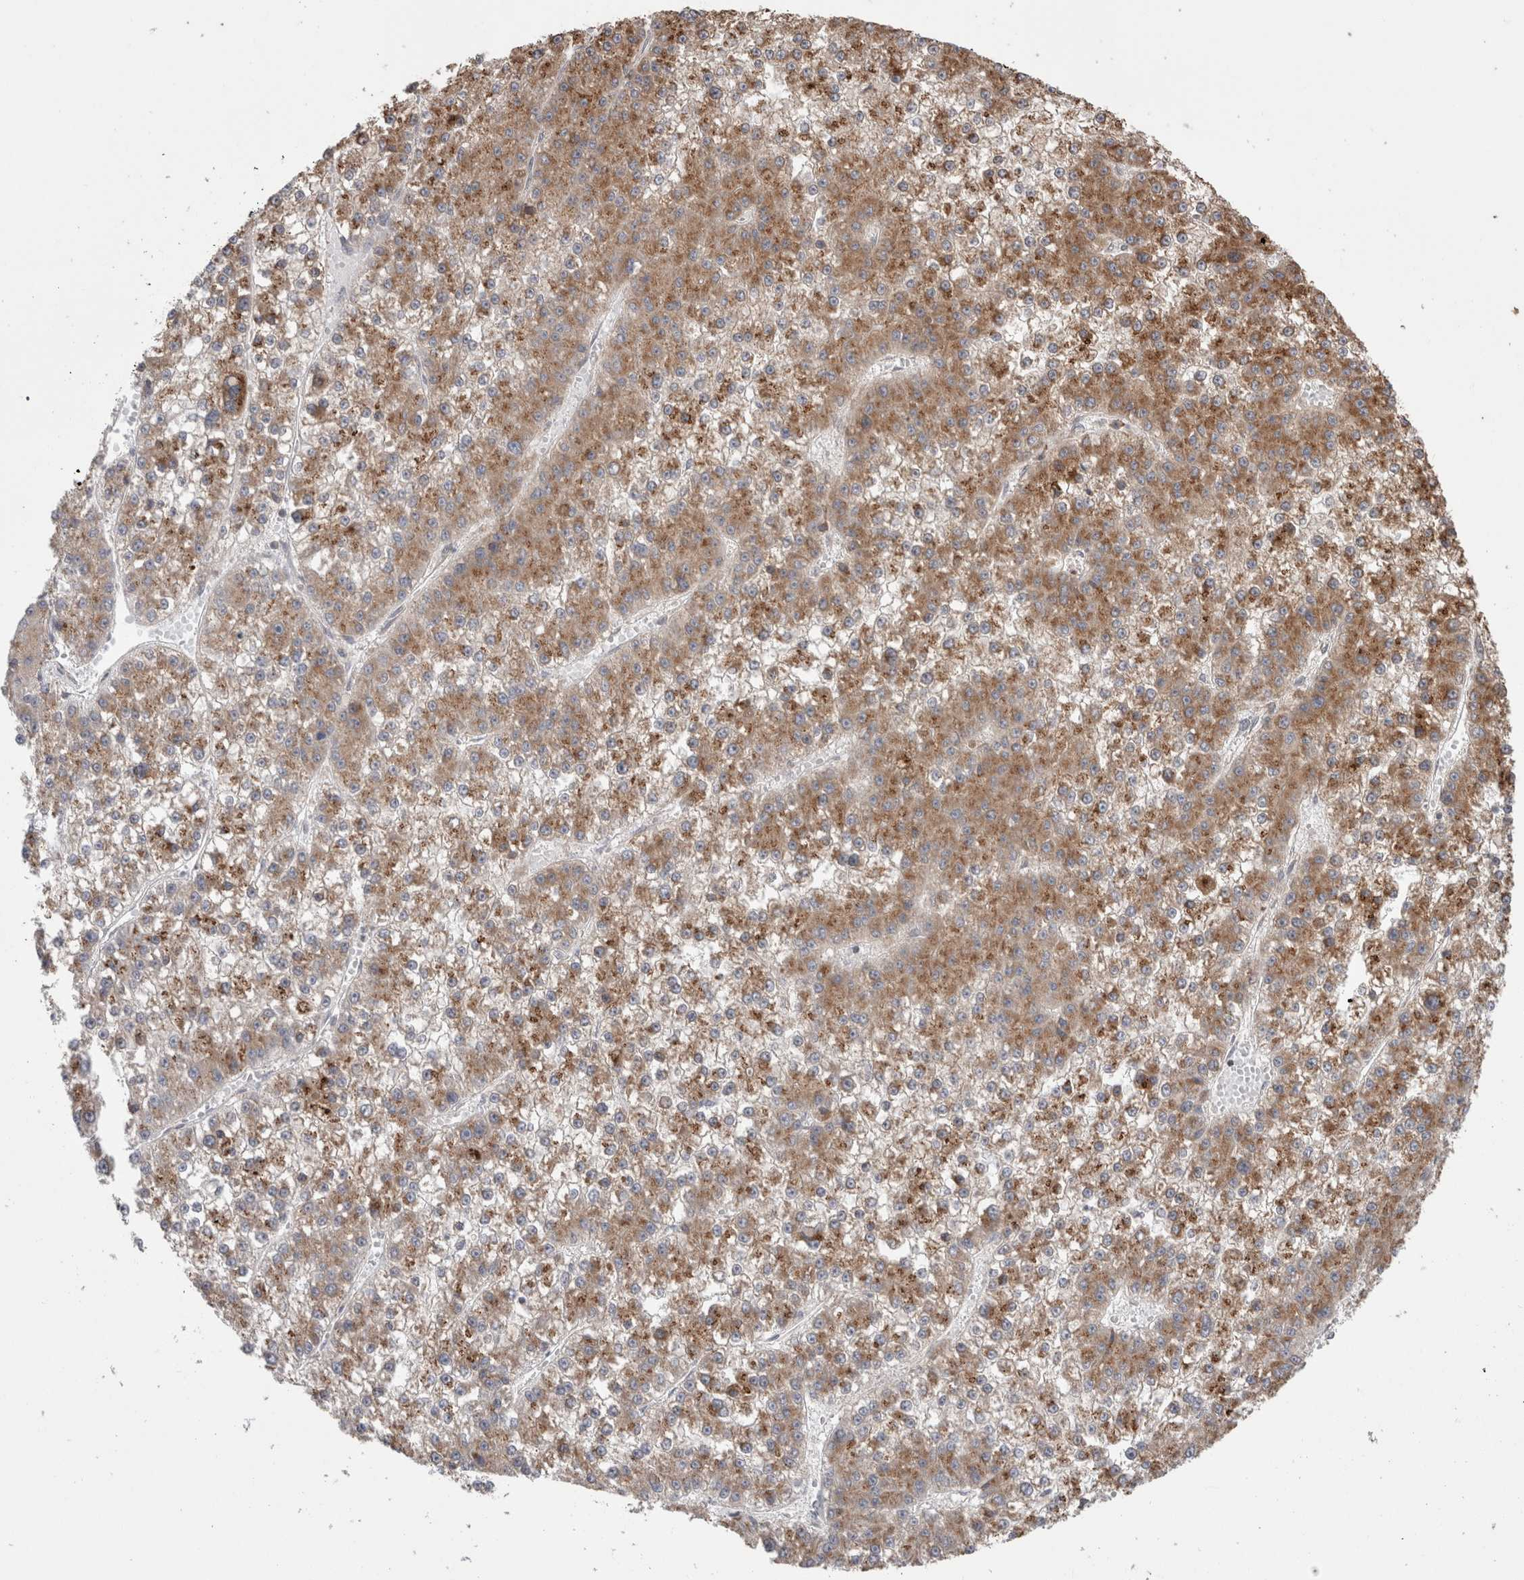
{"staining": {"intensity": "moderate", "quantity": ">75%", "location": "cytoplasmic/membranous"}, "tissue": "liver cancer", "cell_type": "Tumor cells", "image_type": "cancer", "snomed": [{"axis": "morphology", "description": "Carcinoma, Hepatocellular, NOS"}, {"axis": "topography", "description": "Liver"}], "caption": "High-magnification brightfield microscopy of liver hepatocellular carcinoma stained with DAB (brown) and counterstained with hematoxylin (blue). tumor cells exhibit moderate cytoplasmic/membranous expression is appreciated in approximately>75% of cells. (Brightfield microscopy of DAB IHC at high magnification).", "gene": "TRIM5", "patient": {"sex": "female", "age": 73}}